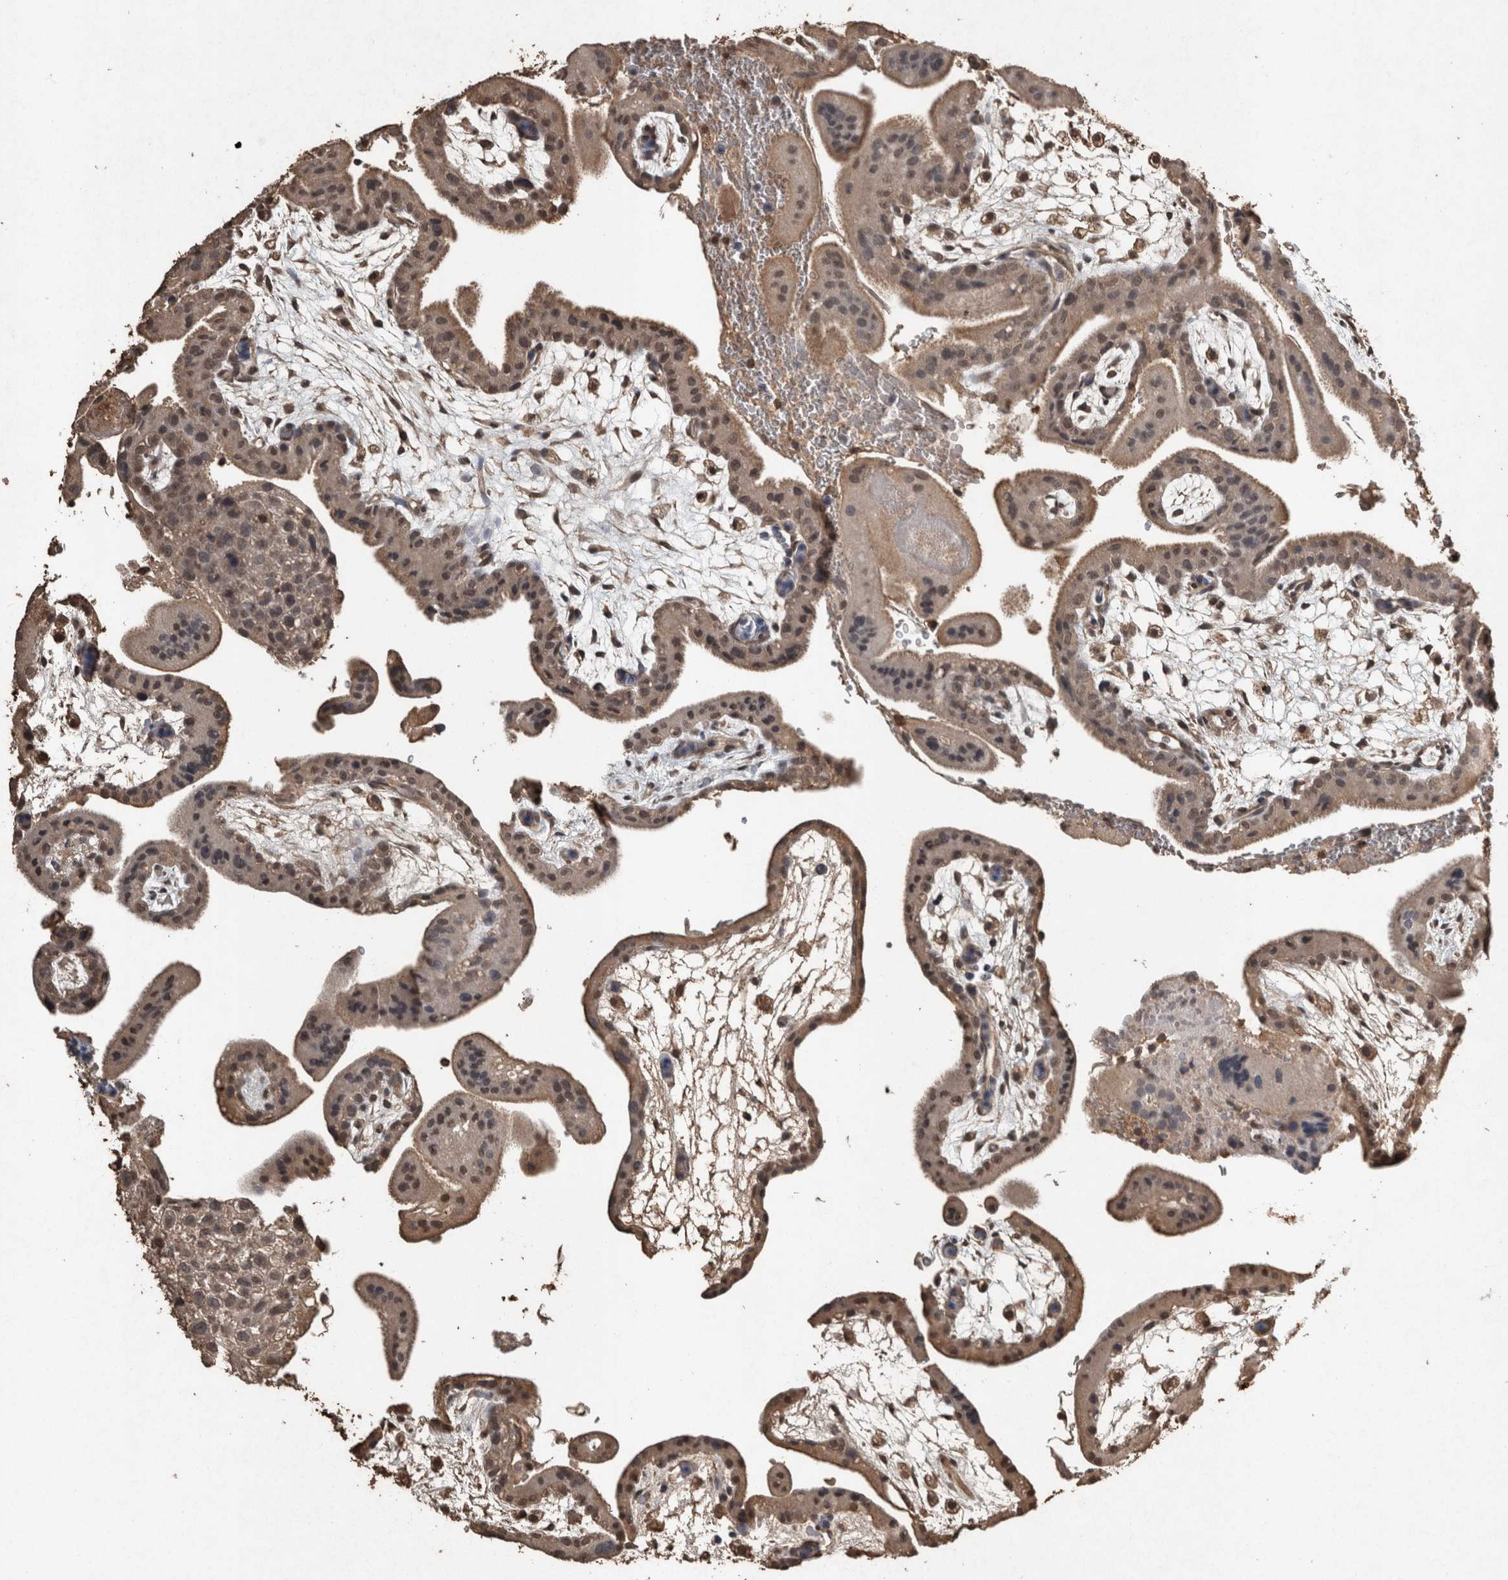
{"staining": {"intensity": "weak", "quantity": ">75%", "location": "cytoplasmic/membranous,nuclear"}, "tissue": "placenta", "cell_type": "Decidual cells", "image_type": "normal", "snomed": [{"axis": "morphology", "description": "Normal tissue, NOS"}, {"axis": "topography", "description": "Placenta"}], "caption": "A brown stain shows weak cytoplasmic/membranous,nuclear expression of a protein in decidual cells of normal placenta. (DAB (3,3'-diaminobenzidine) = brown stain, brightfield microscopy at high magnification).", "gene": "FGFRL1", "patient": {"sex": "female", "age": 35}}